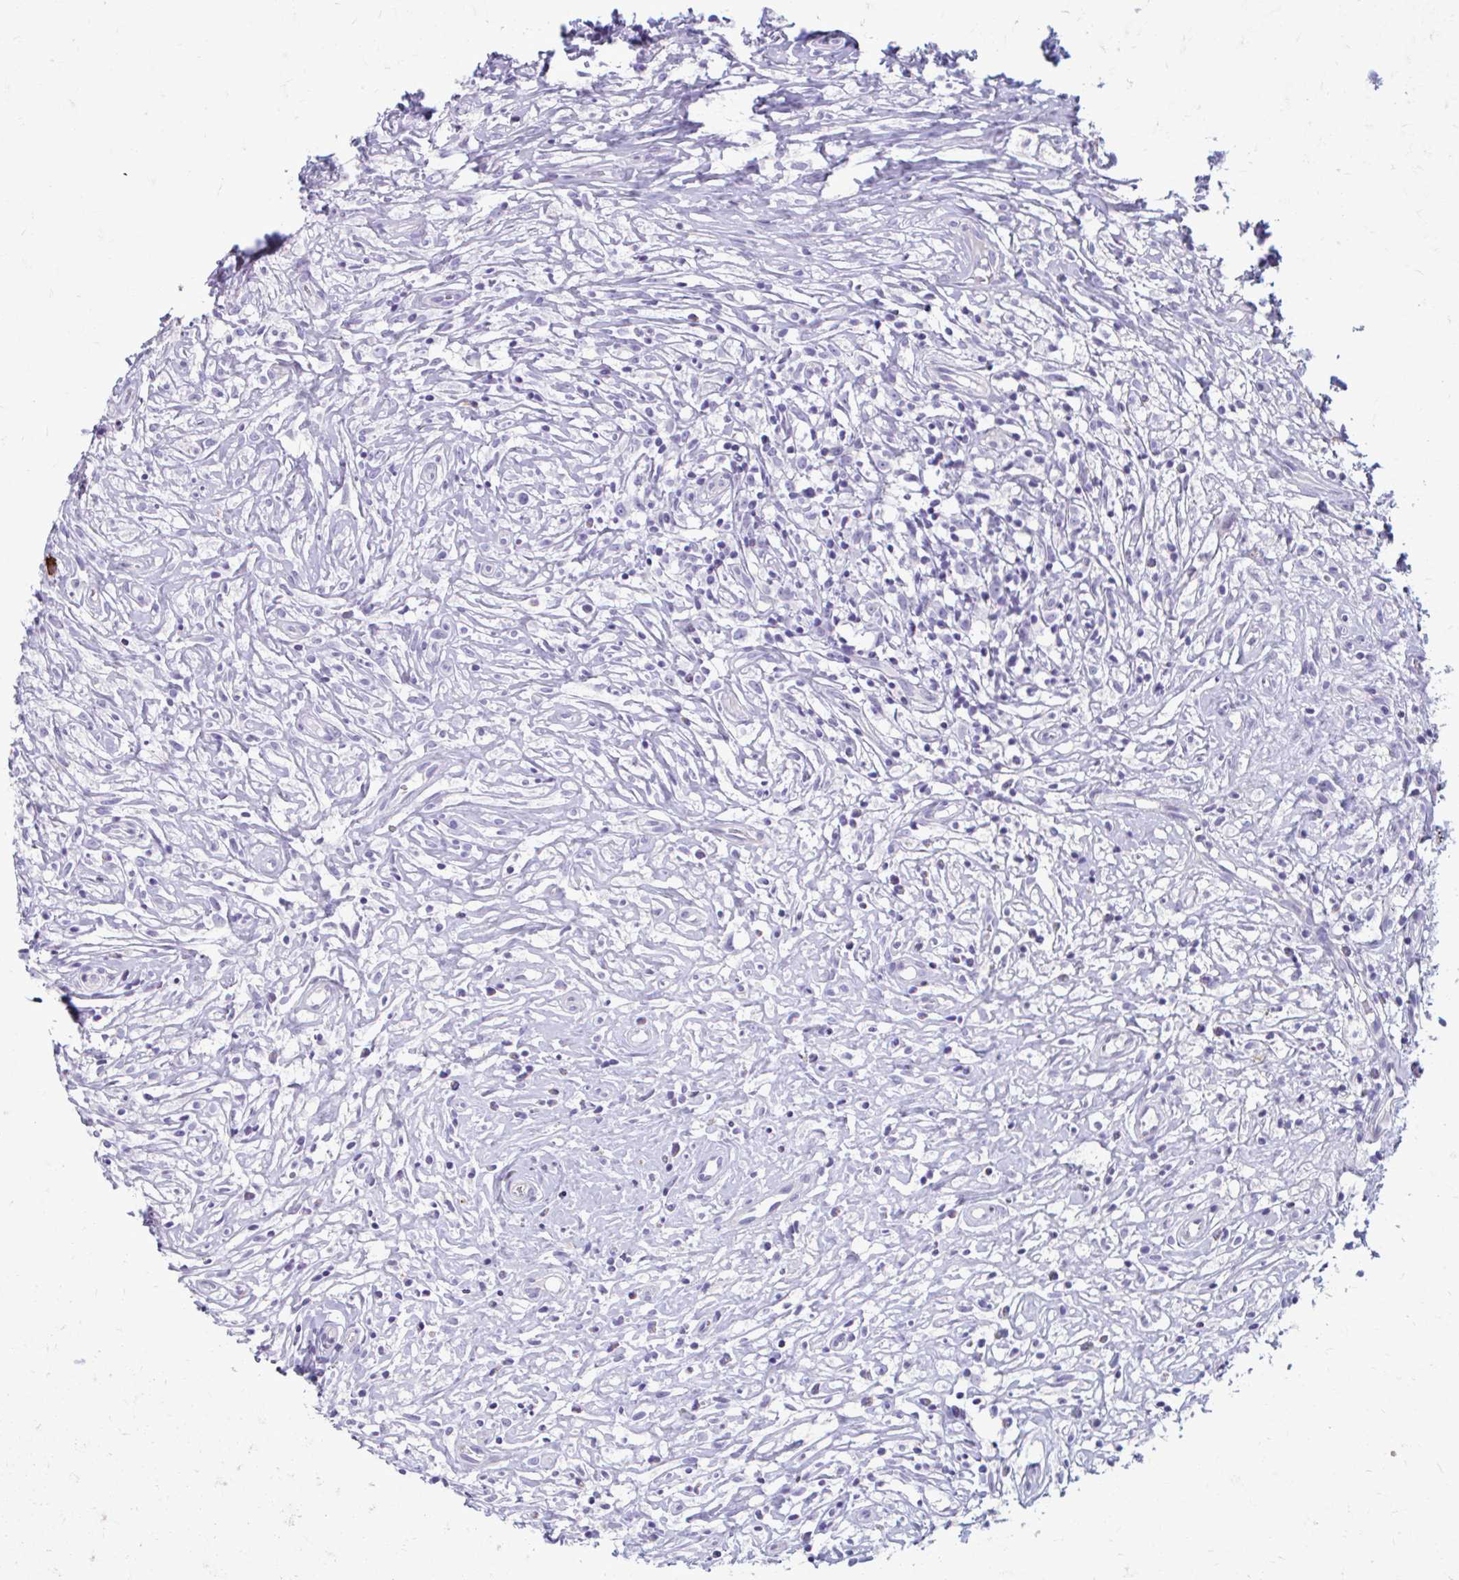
{"staining": {"intensity": "negative", "quantity": "none", "location": "none"}, "tissue": "lymphoma", "cell_type": "Tumor cells", "image_type": "cancer", "snomed": [{"axis": "morphology", "description": "Hodgkin's disease, NOS"}, {"axis": "topography", "description": "No Tissue"}], "caption": "This is an immunohistochemistry (IHC) image of human Hodgkin's disease. There is no staining in tumor cells.", "gene": "C12orf71", "patient": {"sex": "female", "age": 21}}